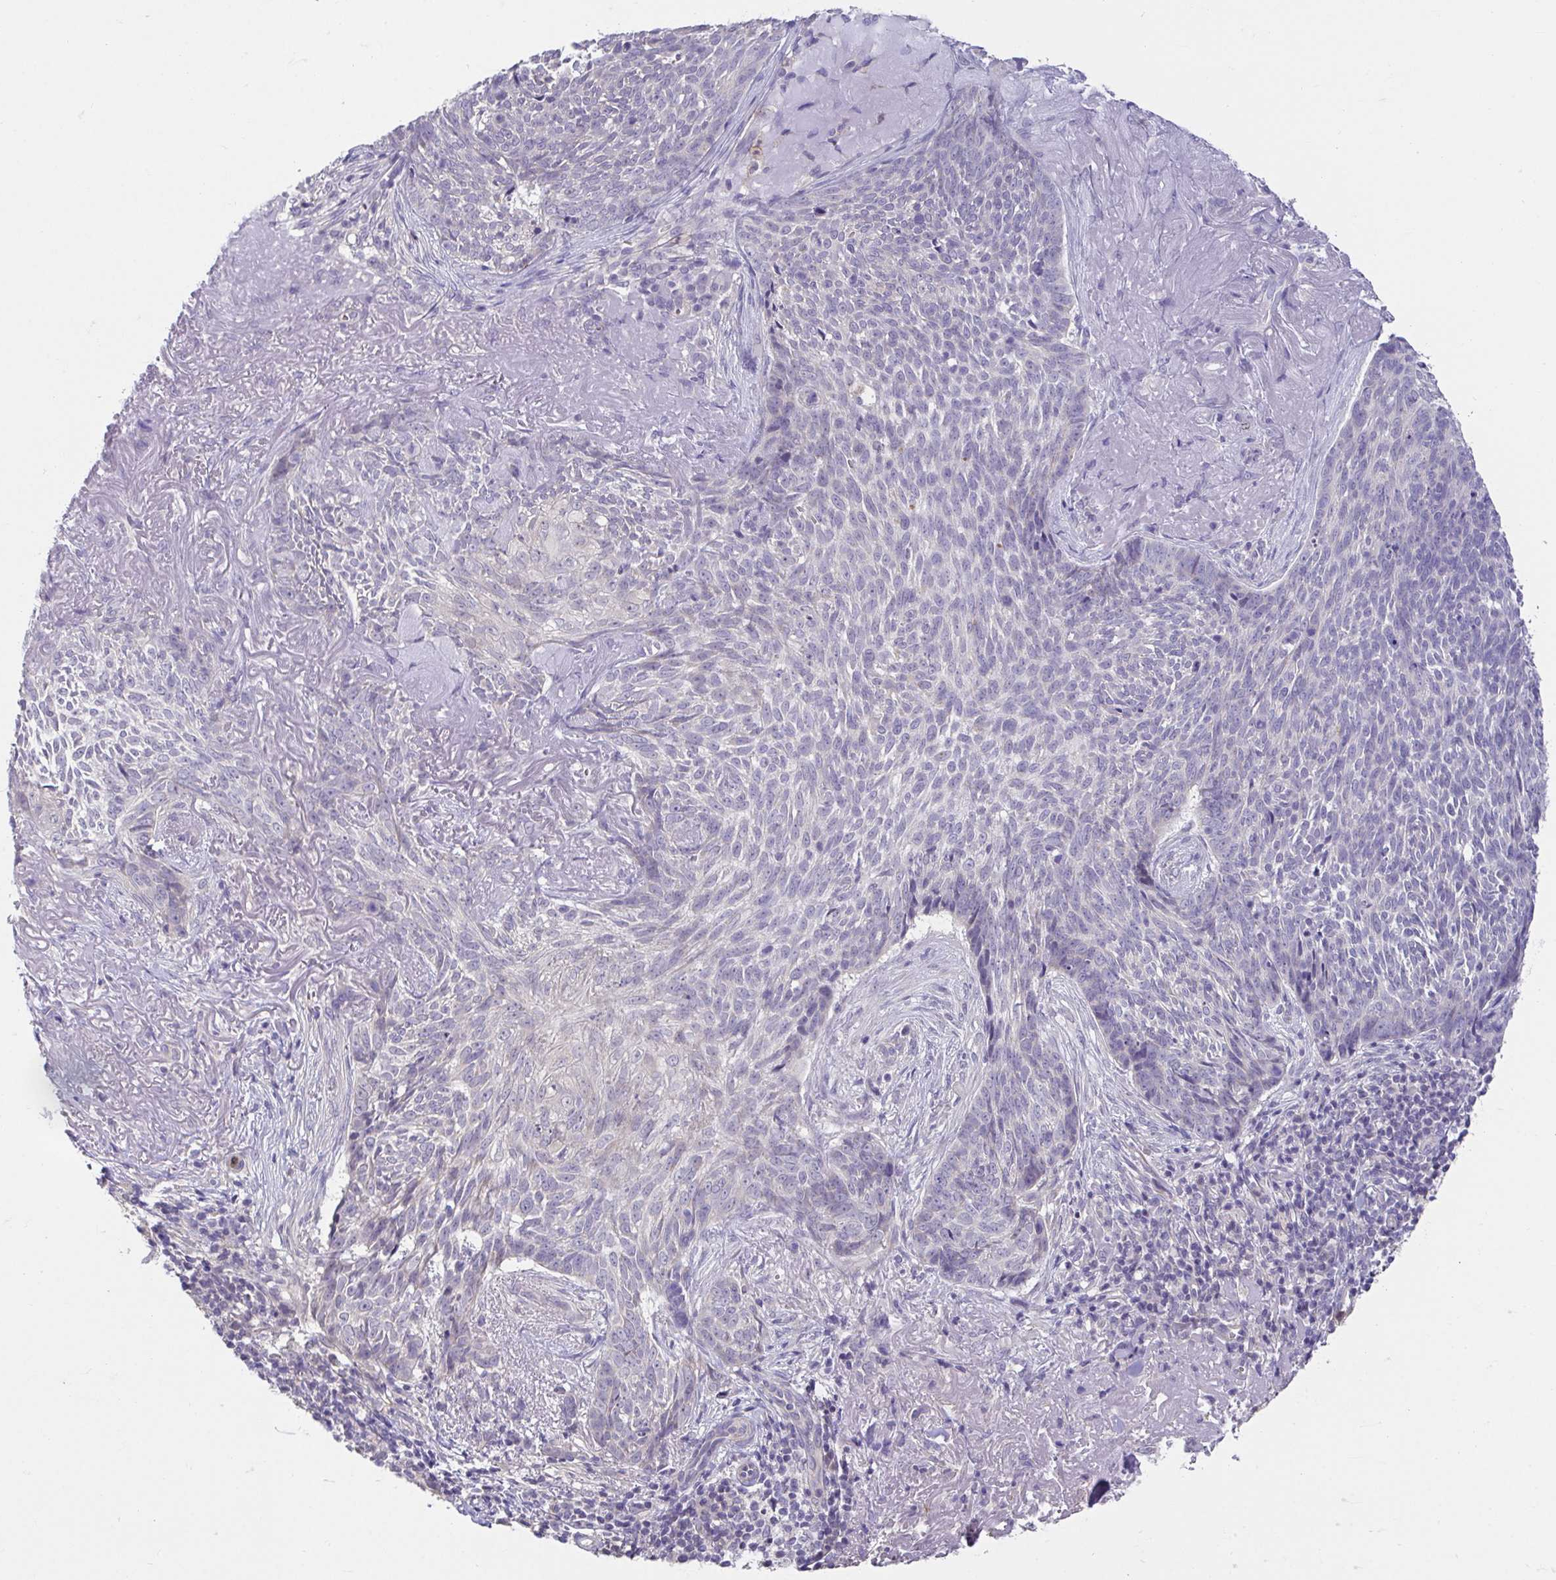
{"staining": {"intensity": "negative", "quantity": "none", "location": "none"}, "tissue": "skin cancer", "cell_type": "Tumor cells", "image_type": "cancer", "snomed": [{"axis": "morphology", "description": "Basal cell carcinoma"}, {"axis": "topography", "description": "Skin"}, {"axis": "topography", "description": "Skin of face"}], "caption": "Protein analysis of skin basal cell carcinoma reveals no significant expression in tumor cells.", "gene": "CXCR1", "patient": {"sex": "female", "age": 95}}